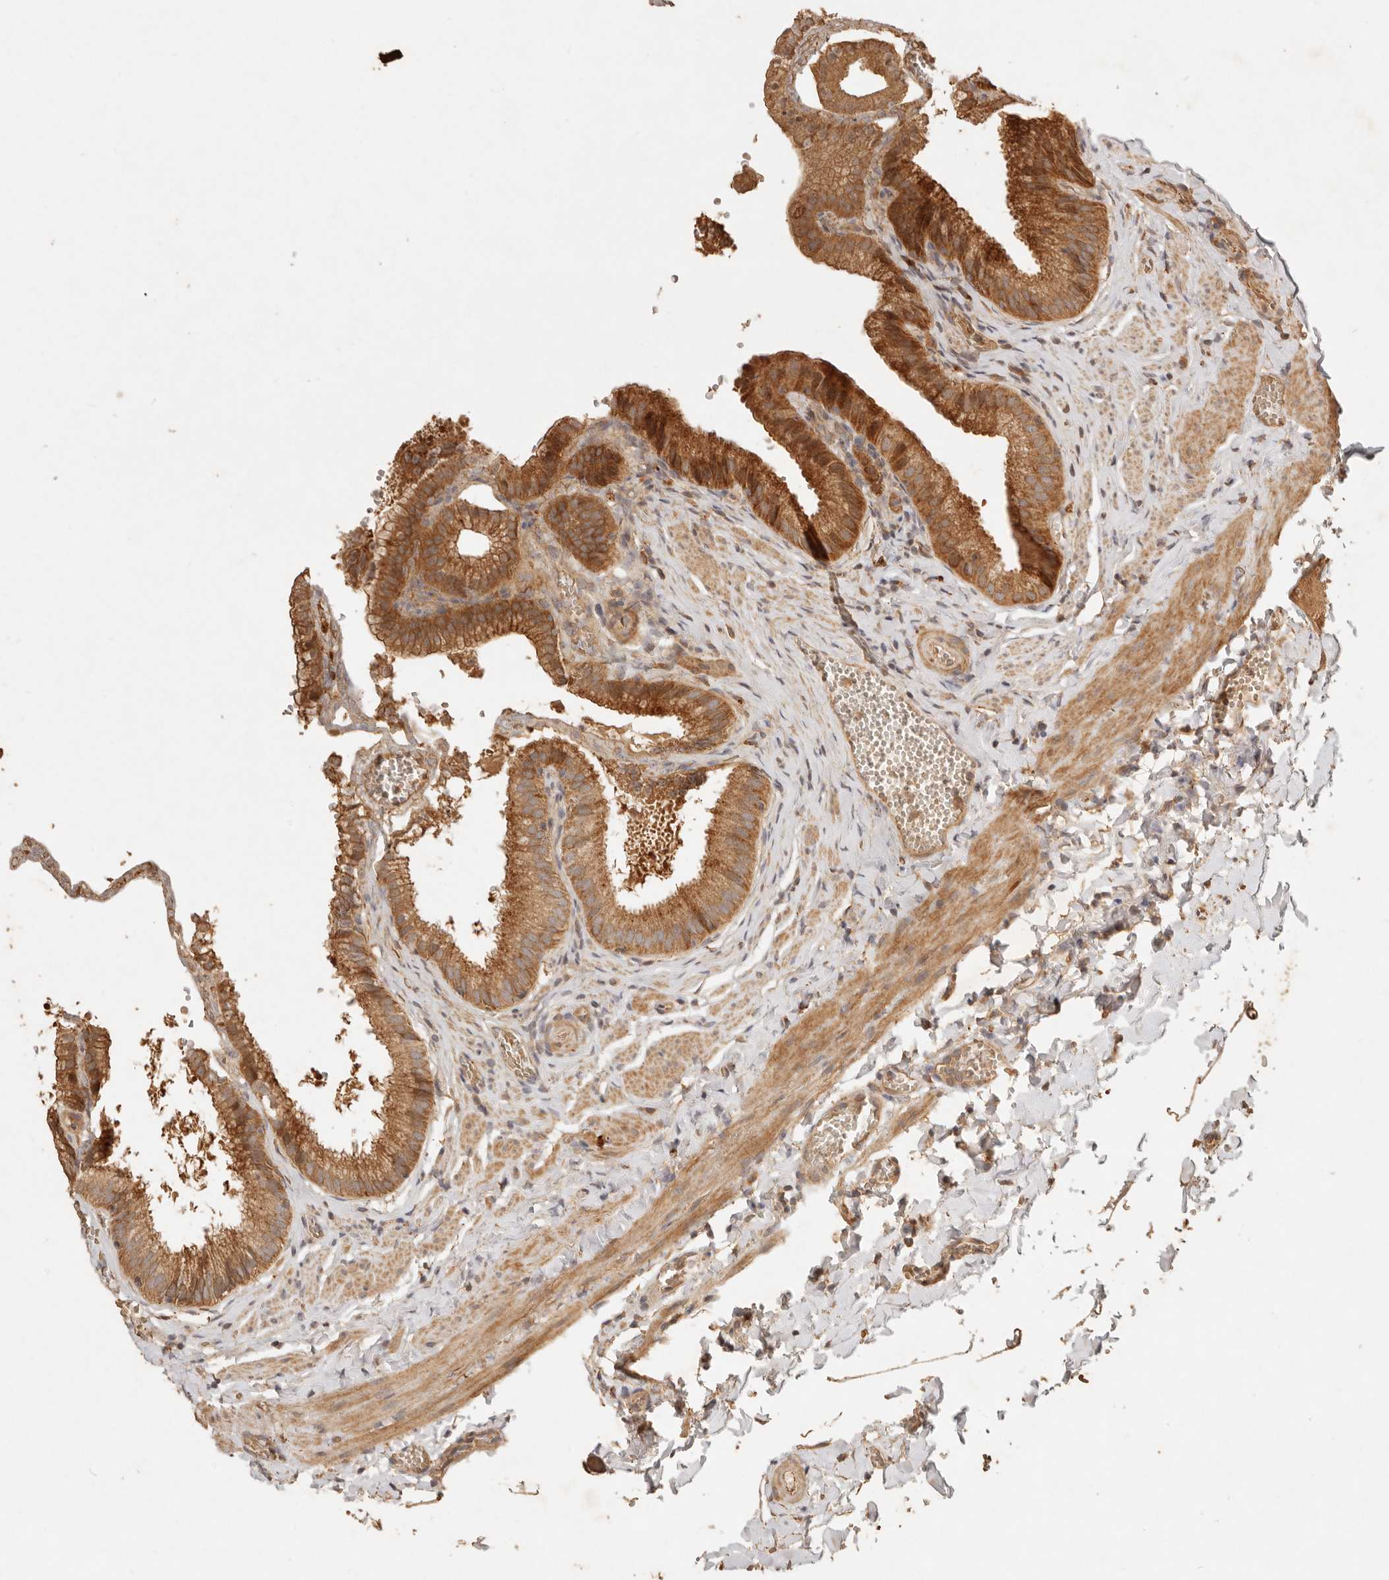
{"staining": {"intensity": "strong", "quantity": ">75%", "location": "cytoplasmic/membranous"}, "tissue": "gallbladder", "cell_type": "Glandular cells", "image_type": "normal", "snomed": [{"axis": "morphology", "description": "Normal tissue, NOS"}, {"axis": "topography", "description": "Gallbladder"}], "caption": "Gallbladder stained with DAB (3,3'-diaminobenzidine) immunohistochemistry (IHC) demonstrates high levels of strong cytoplasmic/membranous positivity in approximately >75% of glandular cells.", "gene": "CLEC4C", "patient": {"sex": "male", "age": 38}}